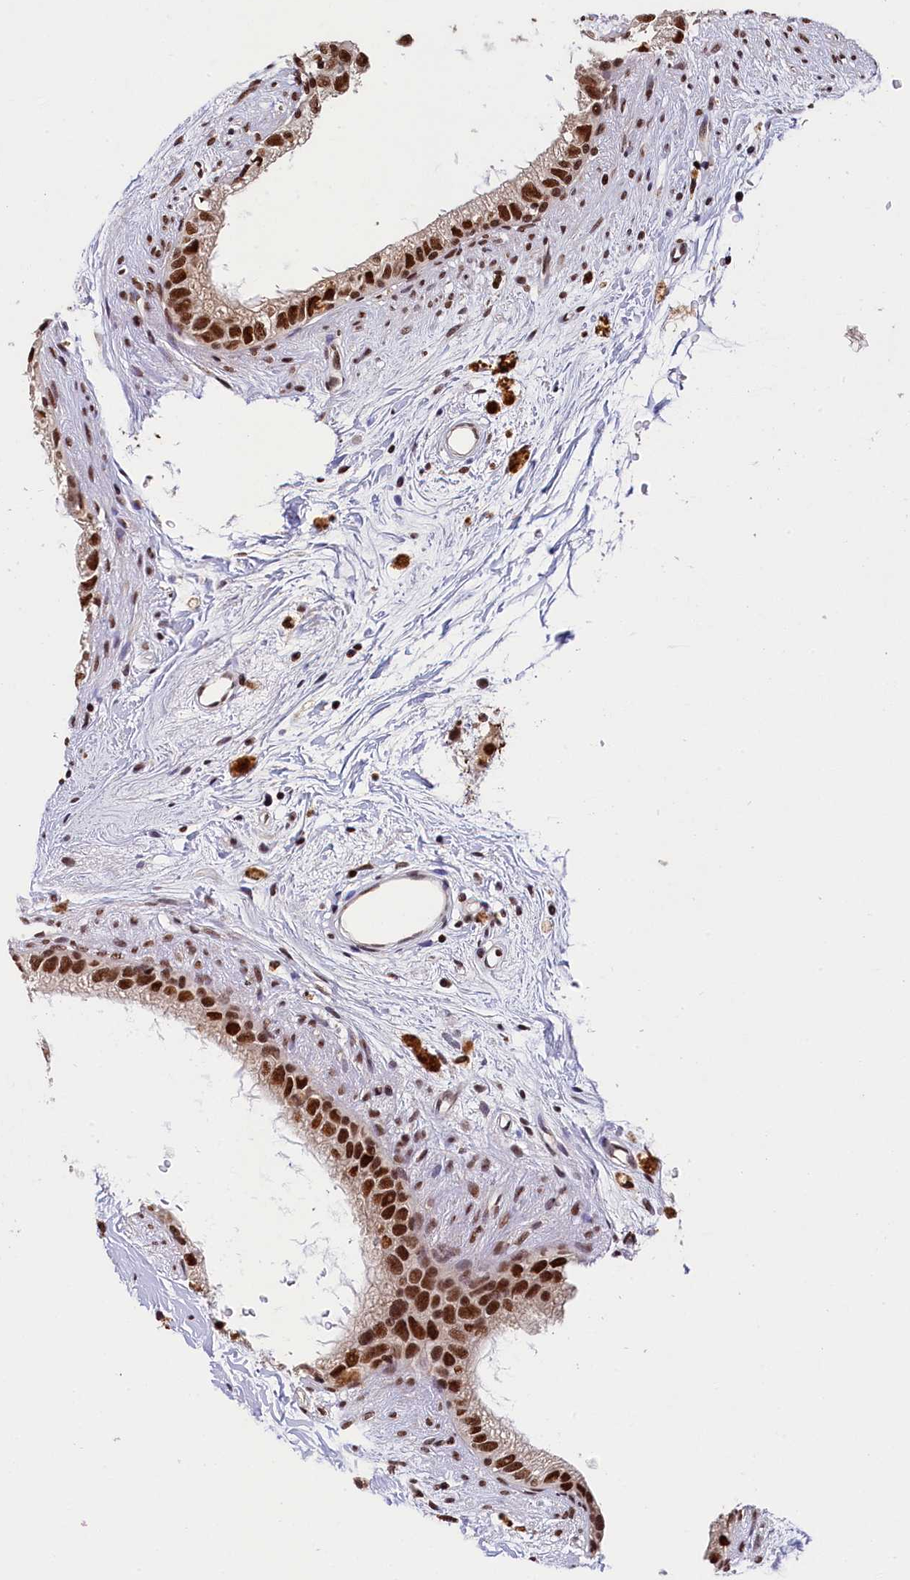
{"staining": {"intensity": "strong", "quantity": ">75%", "location": "nuclear"}, "tissue": "epididymis", "cell_type": "Glandular cells", "image_type": "normal", "snomed": [{"axis": "morphology", "description": "Normal tissue, NOS"}, {"axis": "topography", "description": "Epididymis"}], "caption": "Immunohistochemical staining of benign epididymis demonstrates high levels of strong nuclear expression in about >75% of glandular cells. The staining is performed using DAB brown chromogen to label protein expression. The nuclei are counter-stained blue using hematoxylin.", "gene": "ADIG", "patient": {"sex": "male", "age": 80}}